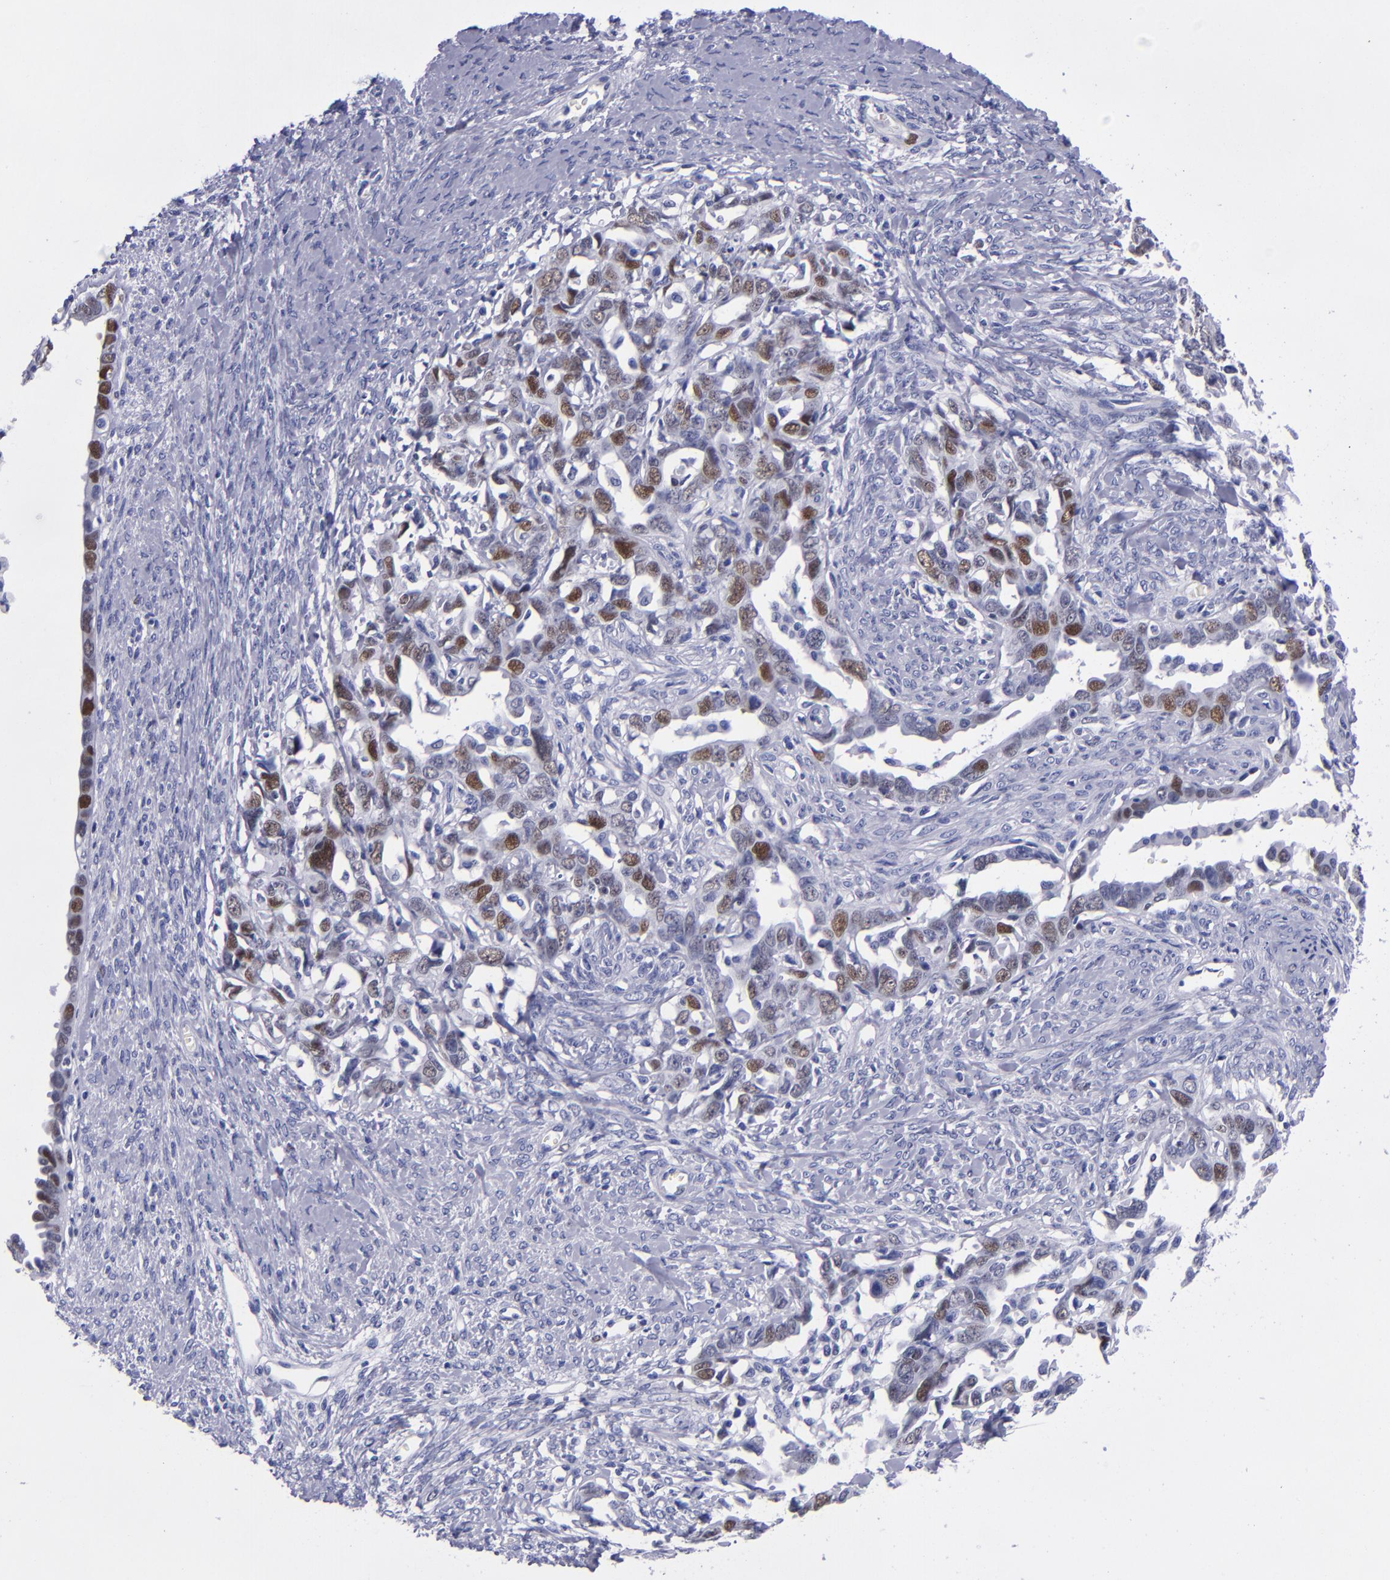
{"staining": {"intensity": "strong", "quantity": "25%-75%", "location": "nuclear"}, "tissue": "ovarian cancer", "cell_type": "Tumor cells", "image_type": "cancer", "snomed": [{"axis": "morphology", "description": "Cystadenocarcinoma, serous, NOS"}, {"axis": "topography", "description": "Ovary"}], "caption": "Strong nuclear positivity is identified in about 25%-75% of tumor cells in ovarian cancer (serous cystadenocarcinoma).", "gene": "MCM7", "patient": {"sex": "female", "age": 69}}